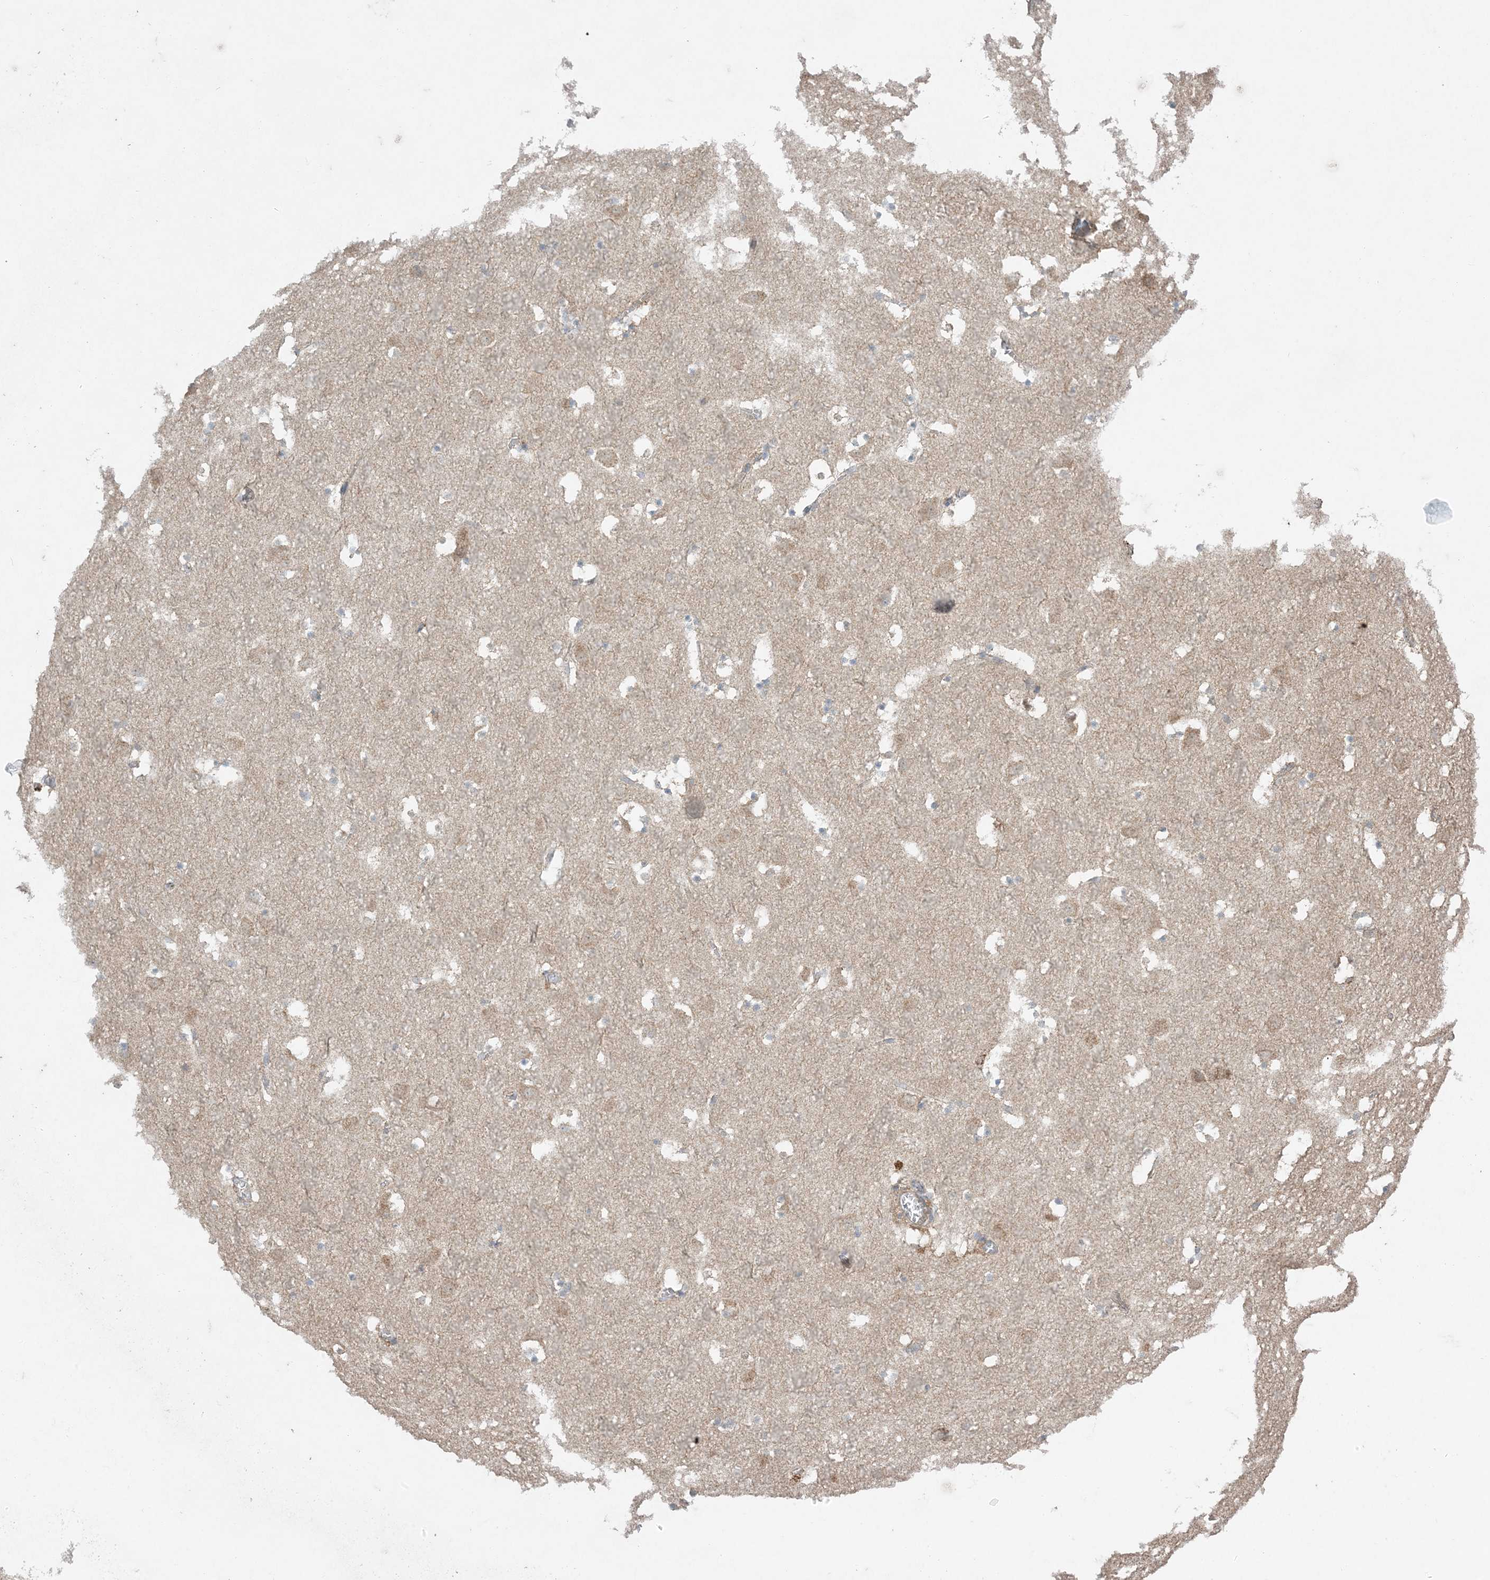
{"staining": {"intensity": "negative", "quantity": "none", "location": "none"}, "tissue": "caudate", "cell_type": "Glial cells", "image_type": "normal", "snomed": [{"axis": "morphology", "description": "Normal tissue, NOS"}, {"axis": "topography", "description": "Lateral ventricle wall"}], "caption": "IHC image of unremarkable caudate: caudate stained with DAB shows no significant protein expression in glial cells. The staining is performed using DAB brown chromogen with nuclei counter-stained in using hematoxylin.", "gene": "ODC1", "patient": {"sex": "male", "age": 45}}